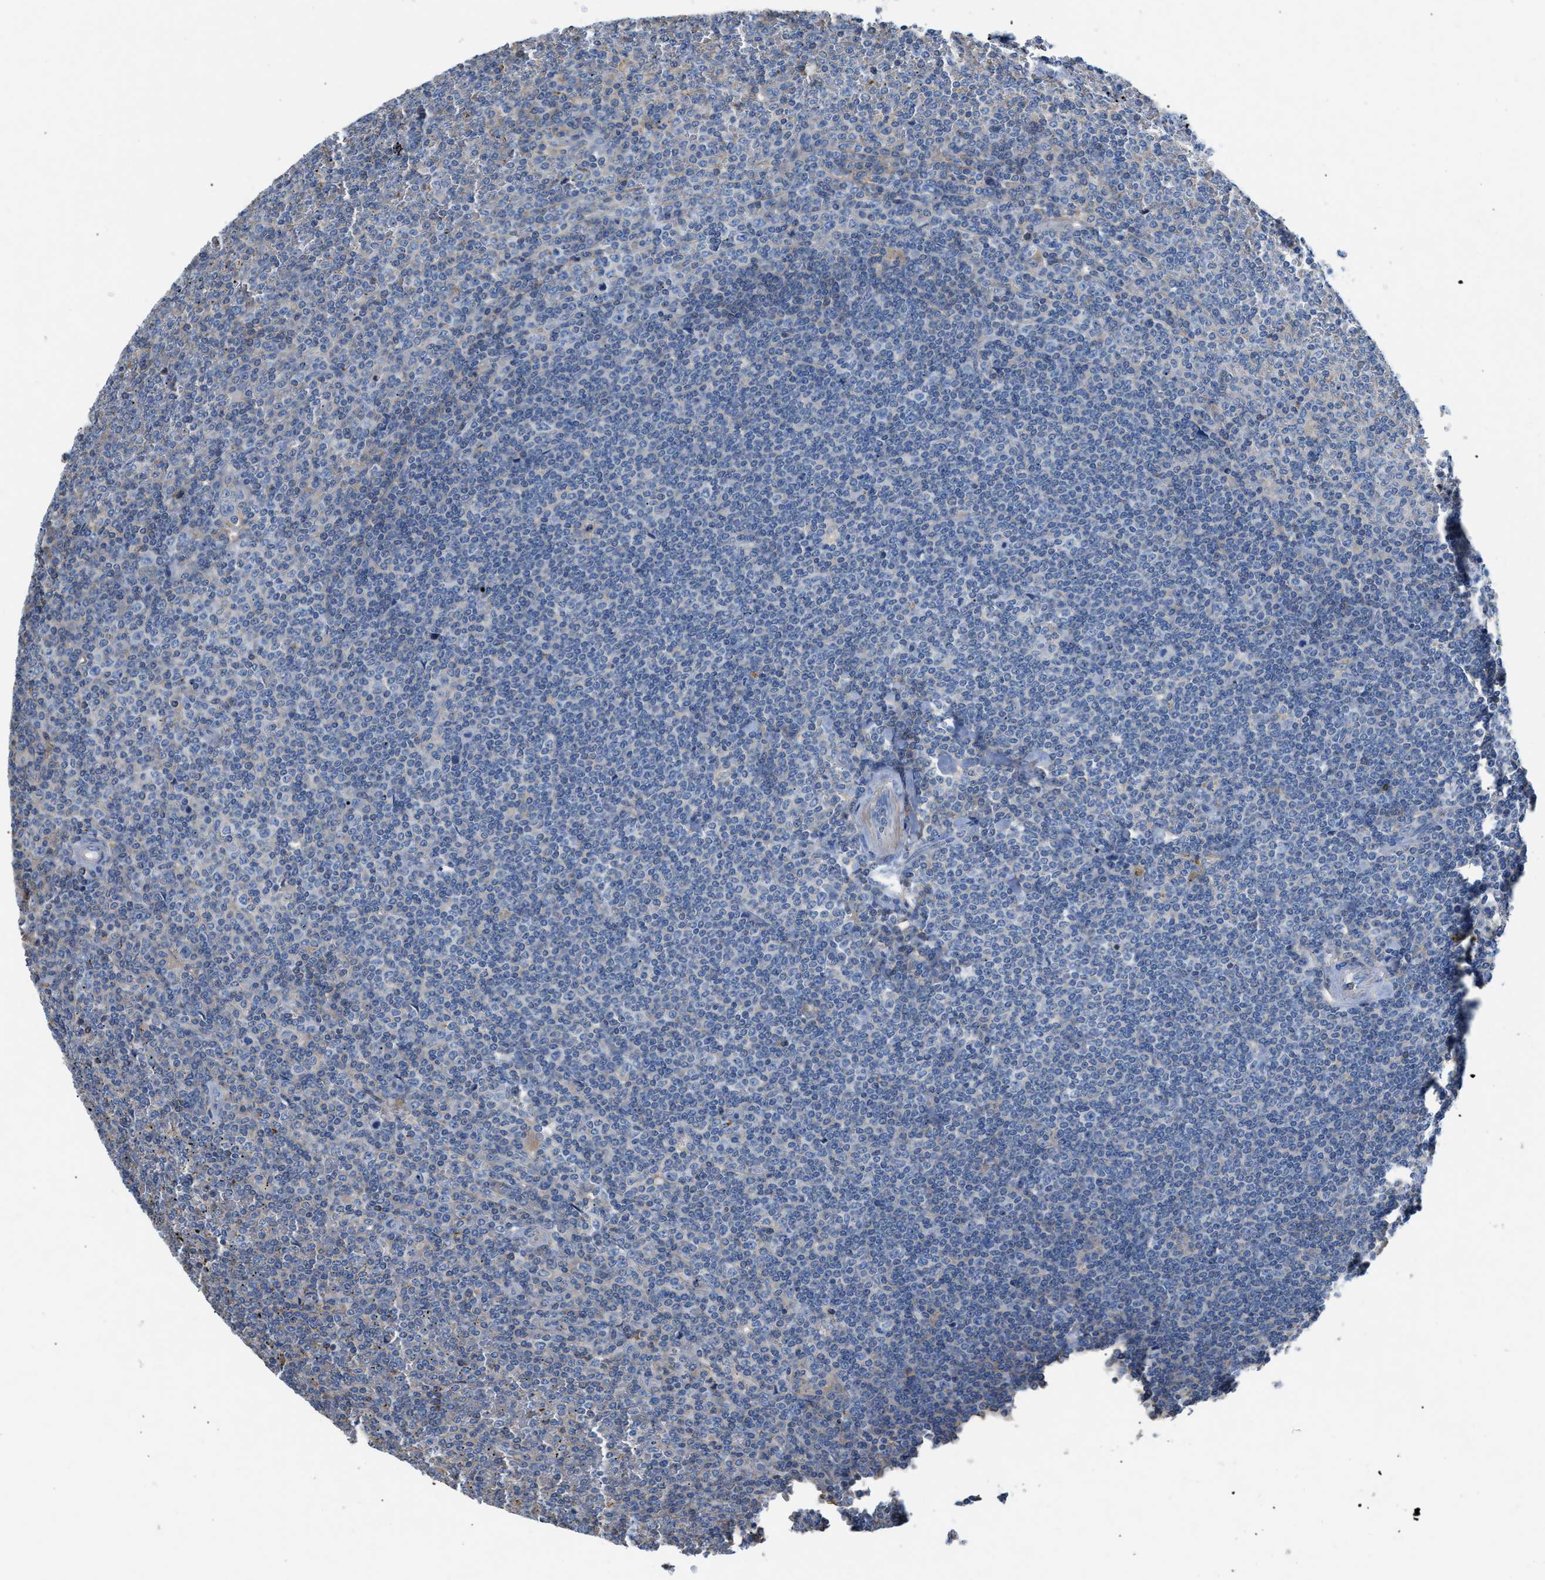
{"staining": {"intensity": "negative", "quantity": "none", "location": "none"}, "tissue": "lymphoma", "cell_type": "Tumor cells", "image_type": "cancer", "snomed": [{"axis": "morphology", "description": "Malignant lymphoma, non-Hodgkin's type, Low grade"}, {"axis": "topography", "description": "Spleen"}], "caption": "High magnification brightfield microscopy of lymphoma stained with DAB (3,3'-diaminobenzidine) (brown) and counterstained with hematoxylin (blue): tumor cells show no significant positivity. Nuclei are stained in blue.", "gene": "ATP6V0D1", "patient": {"sex": "female", "age": 19}}